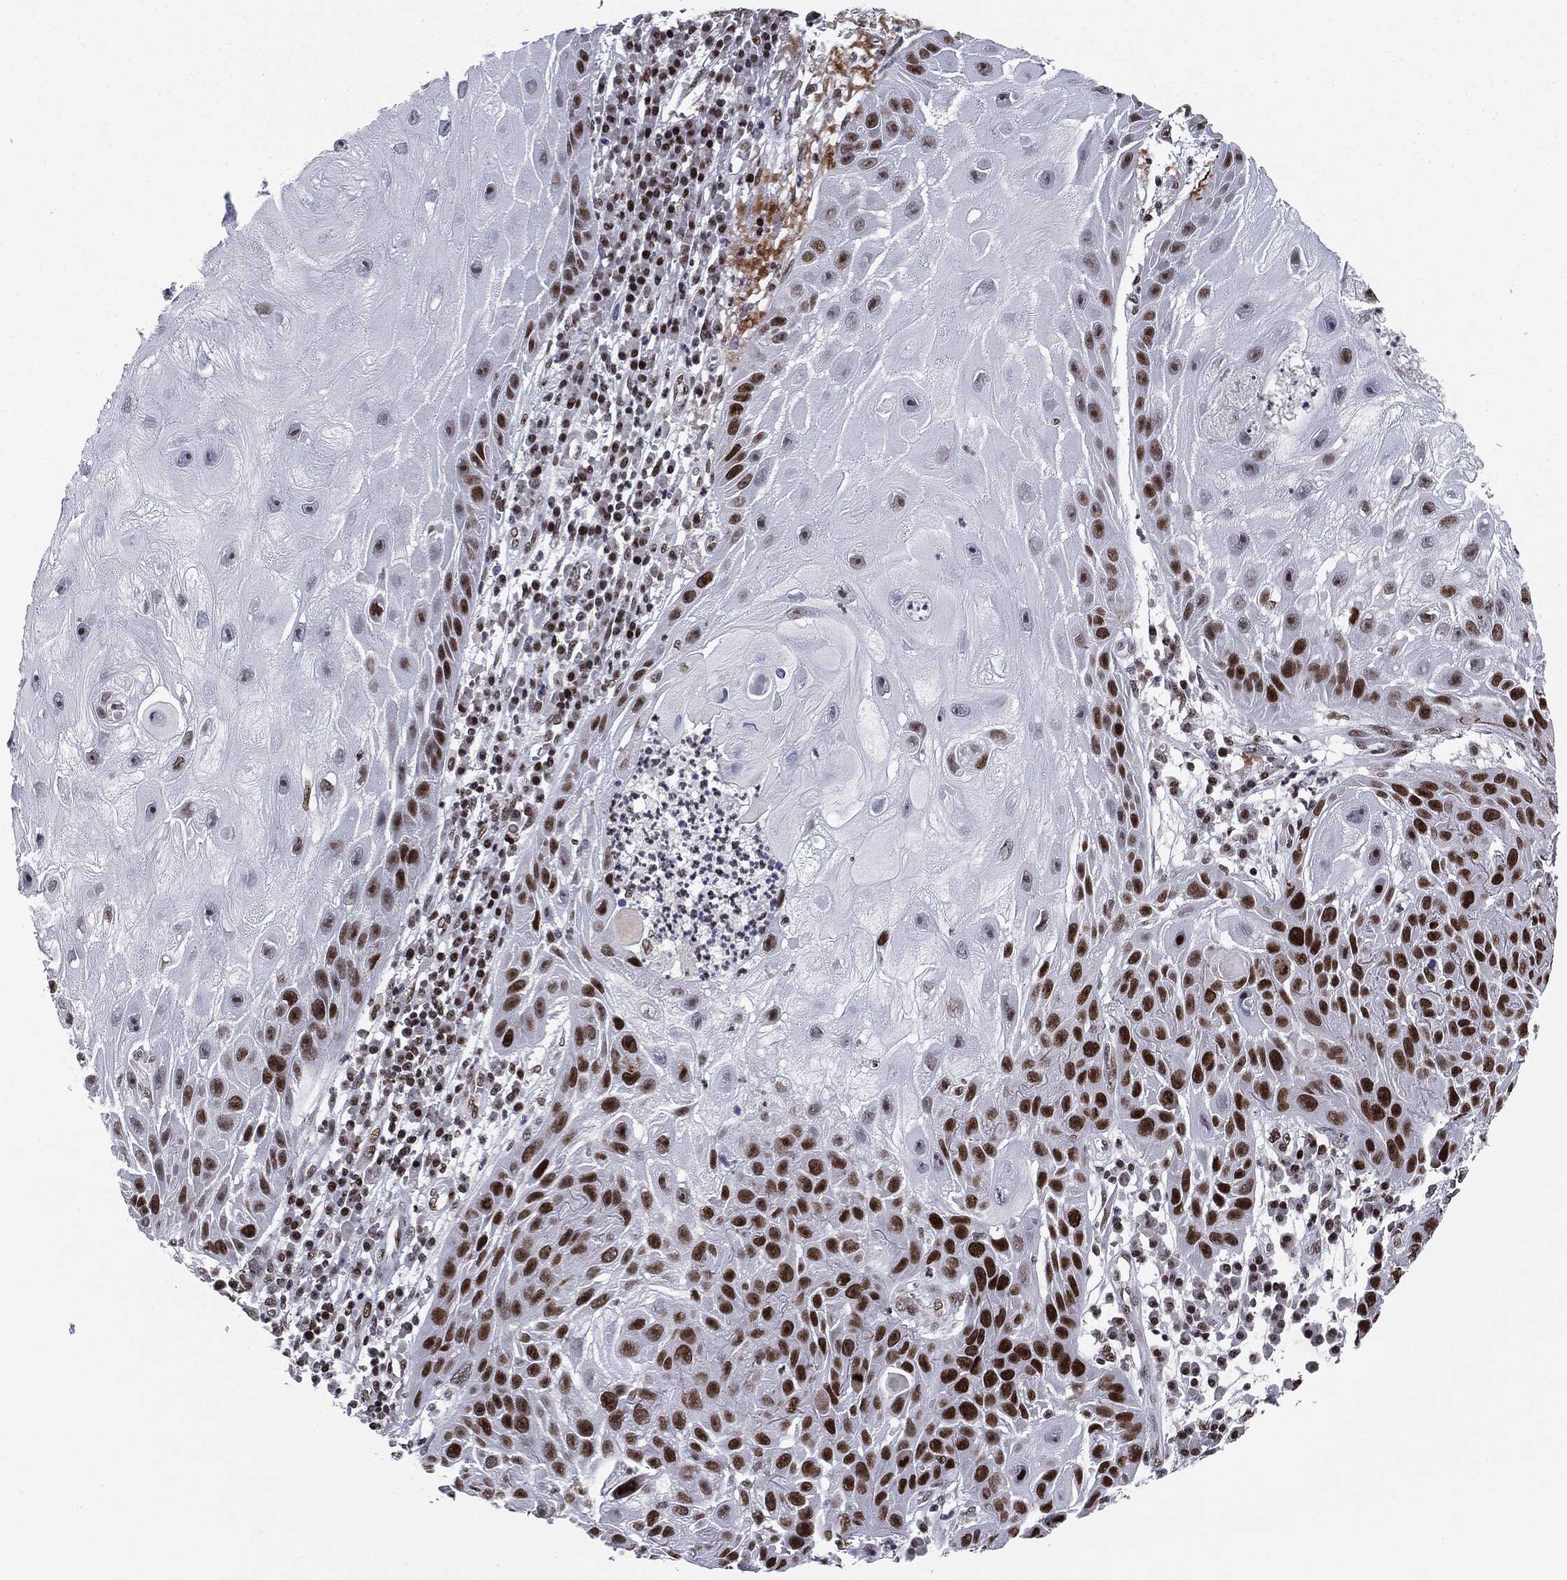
{"staining": {"intensity": "strong", "quantity": "25%-75%", "location": "nuclear"}, "tissue": "skin cancer", "cell_type": "Tumor cells", "image_type": "cancer", "snomed": [{"axis": "morphology", "description": "Normal tissue, NOS"}, {"axis": "morphology", "description": "Squamous cell carcinoma, NOS"}, {"axis": "topography", "description": "Skin"}], "caption": "Skin cancer (squamous cell carcinoma) was stained to show a protein in brown. There is high levels of strong nuclear expression in about 25%-75% of tumor cells. The staining was performed using DAB, with brown indicating positive protein expression. Nuclei are stained blue with hematoxylin.", "gene": "MDC1", "patient": {"sex": "male", "age": 79}}